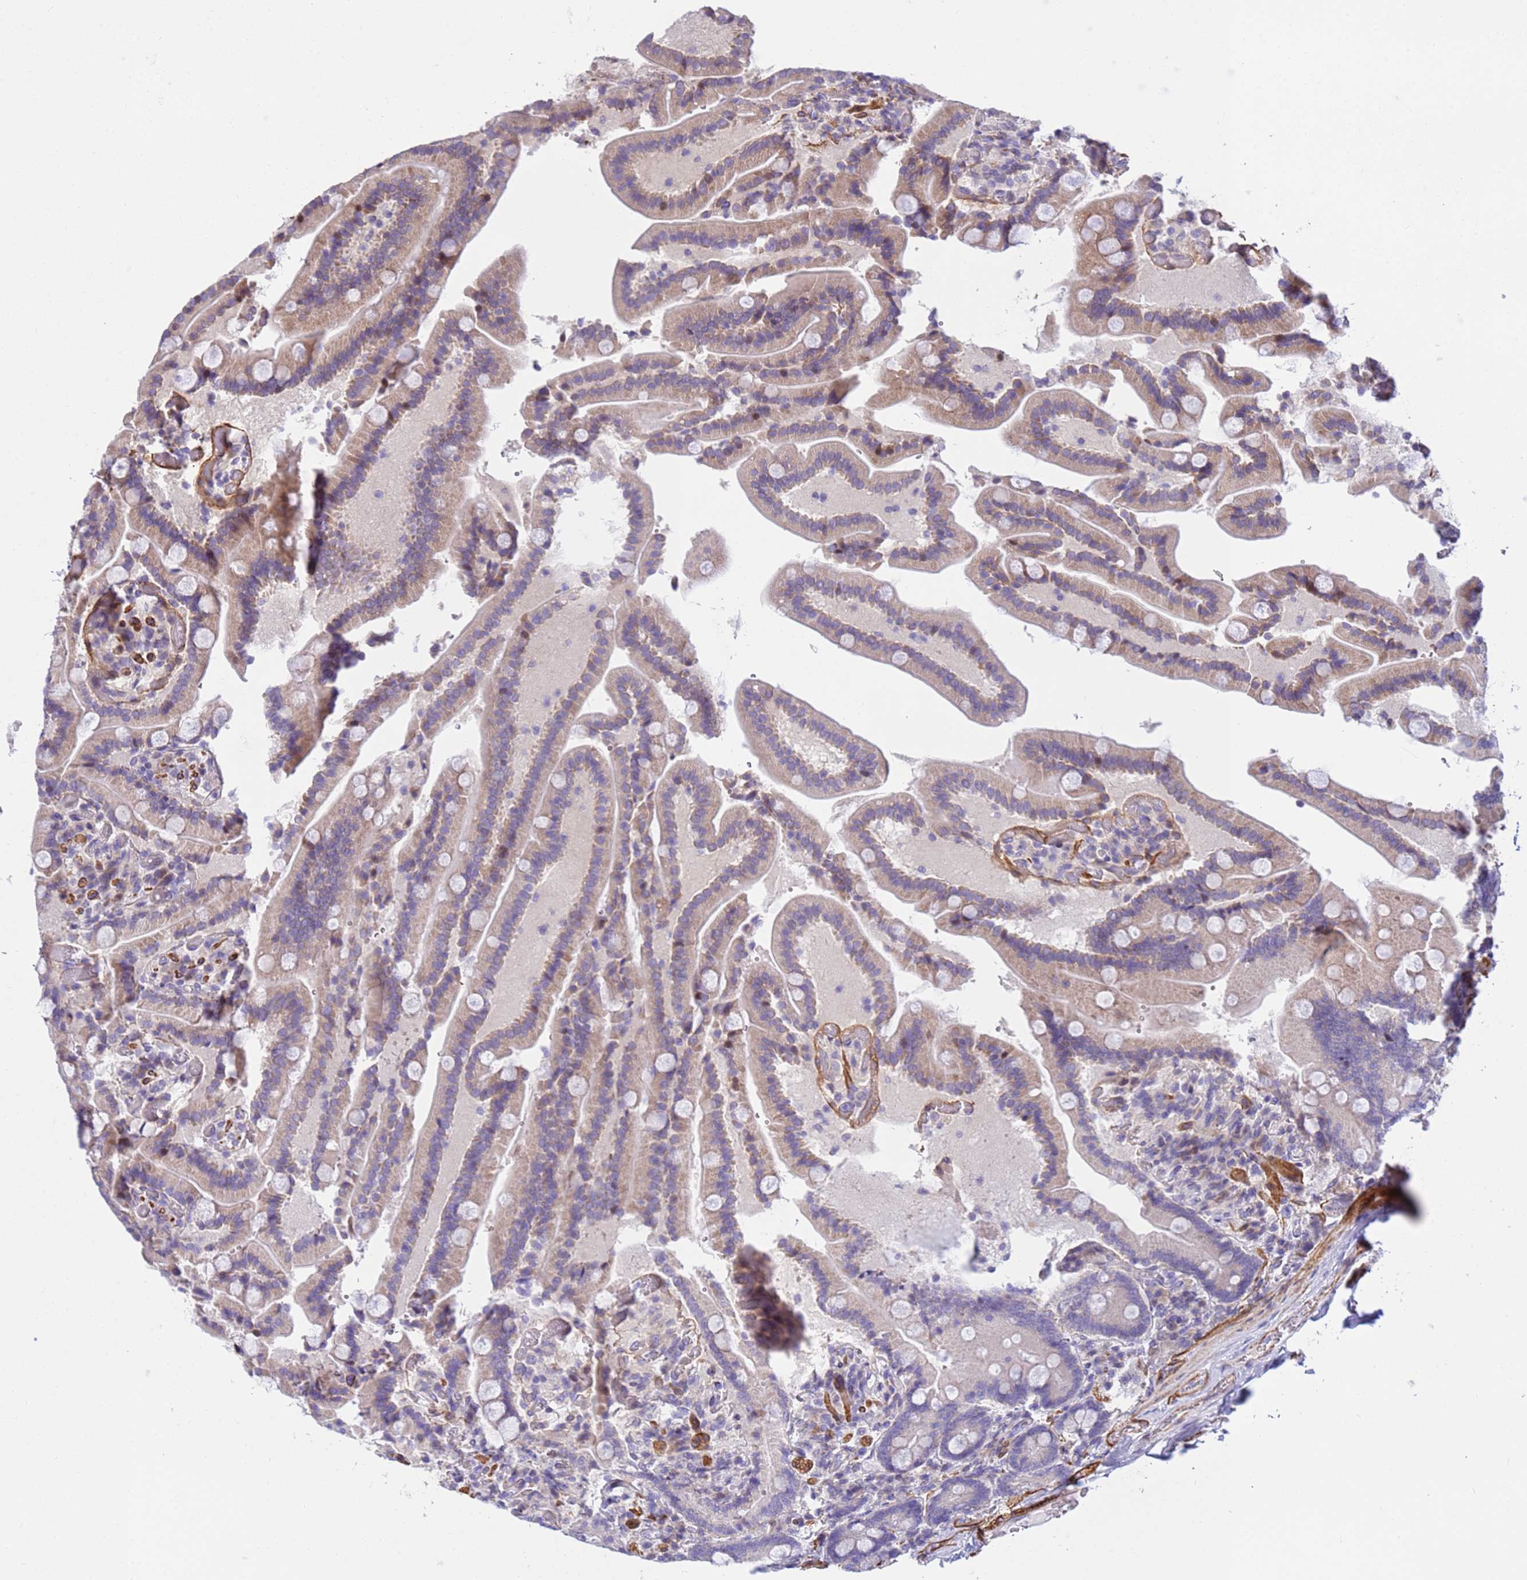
{"staining": {"intensity": "weak", "quantity": "25%-75%", "location": "cytoplasmic/membranous"}, "tissue": "duodenum", "cell_type": "Glandular cells", "image_type": "normal", "snomed": [{"axis": "morphology", "description": "Normal tissue, NOS"}, {"axis": "topography", "description": "Duodenum"}], "caption": "This micrograph displays benign duodenum stained with immunohistochemistry (IHC) to label a protein in brown. The cytoplasmic/membranous of glandular cells show weak positivity for the protein. Nuclei are counter-stained blue.", "gene": "P2RX7", "patient": {"sex": "female", "age": 62}}